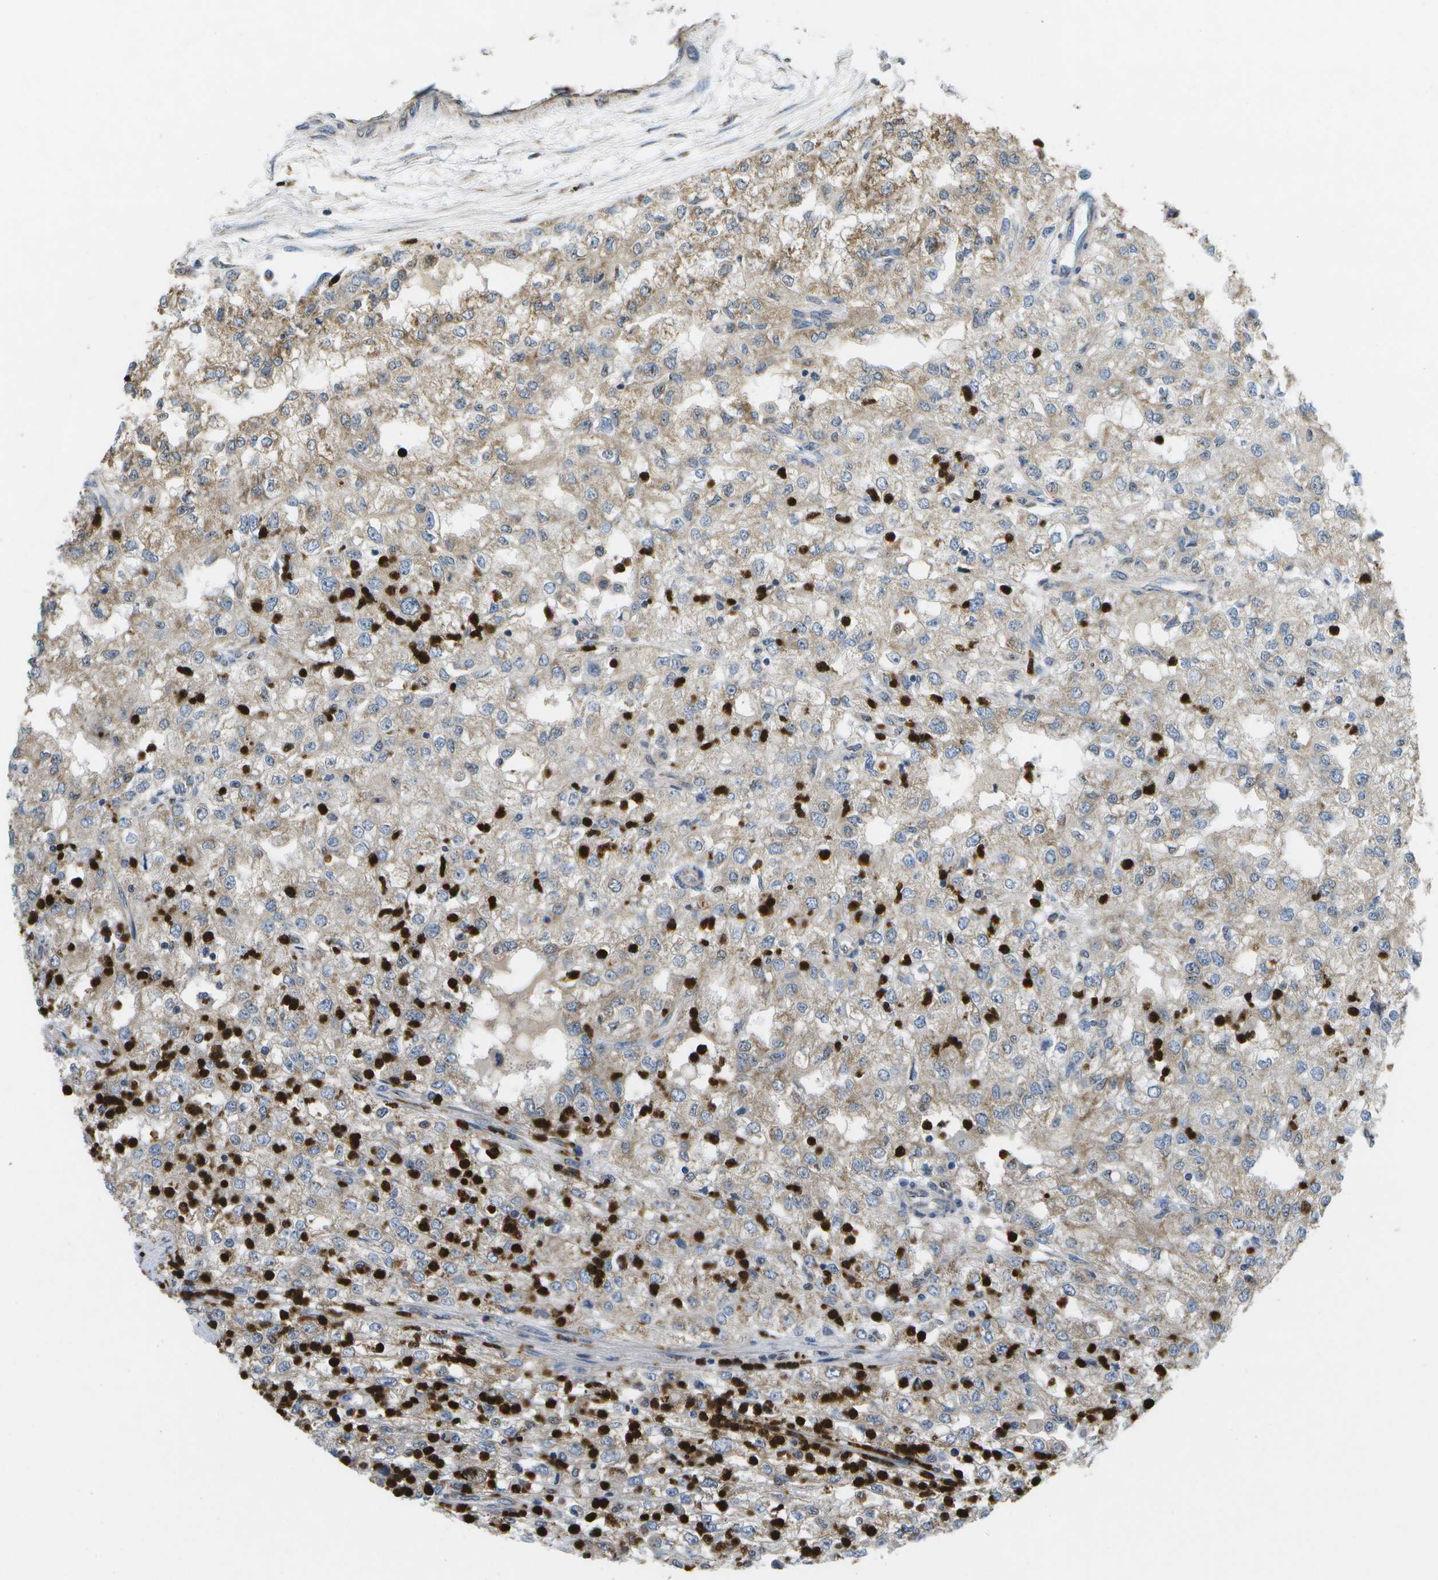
{"staining": {"intensity": "weak", "quantity": "<25%", "location": "cytoplasmic/membranous"}, "tissue": "renal cancer", "cell_type": "Tumor cells", "image_type": "cancer", "snomed": [{"axis": "morphology", "description": "Adenocarcinoma, NOS"}, {"axis": "topography", "description": "Kidney"}], "caption": "The immunohistochemistry micrograph has no significant positivity in tumor cells of renal cancer tissue.", "gene": "GALNT15", "patient": {"sex": "female", "age": 54}}